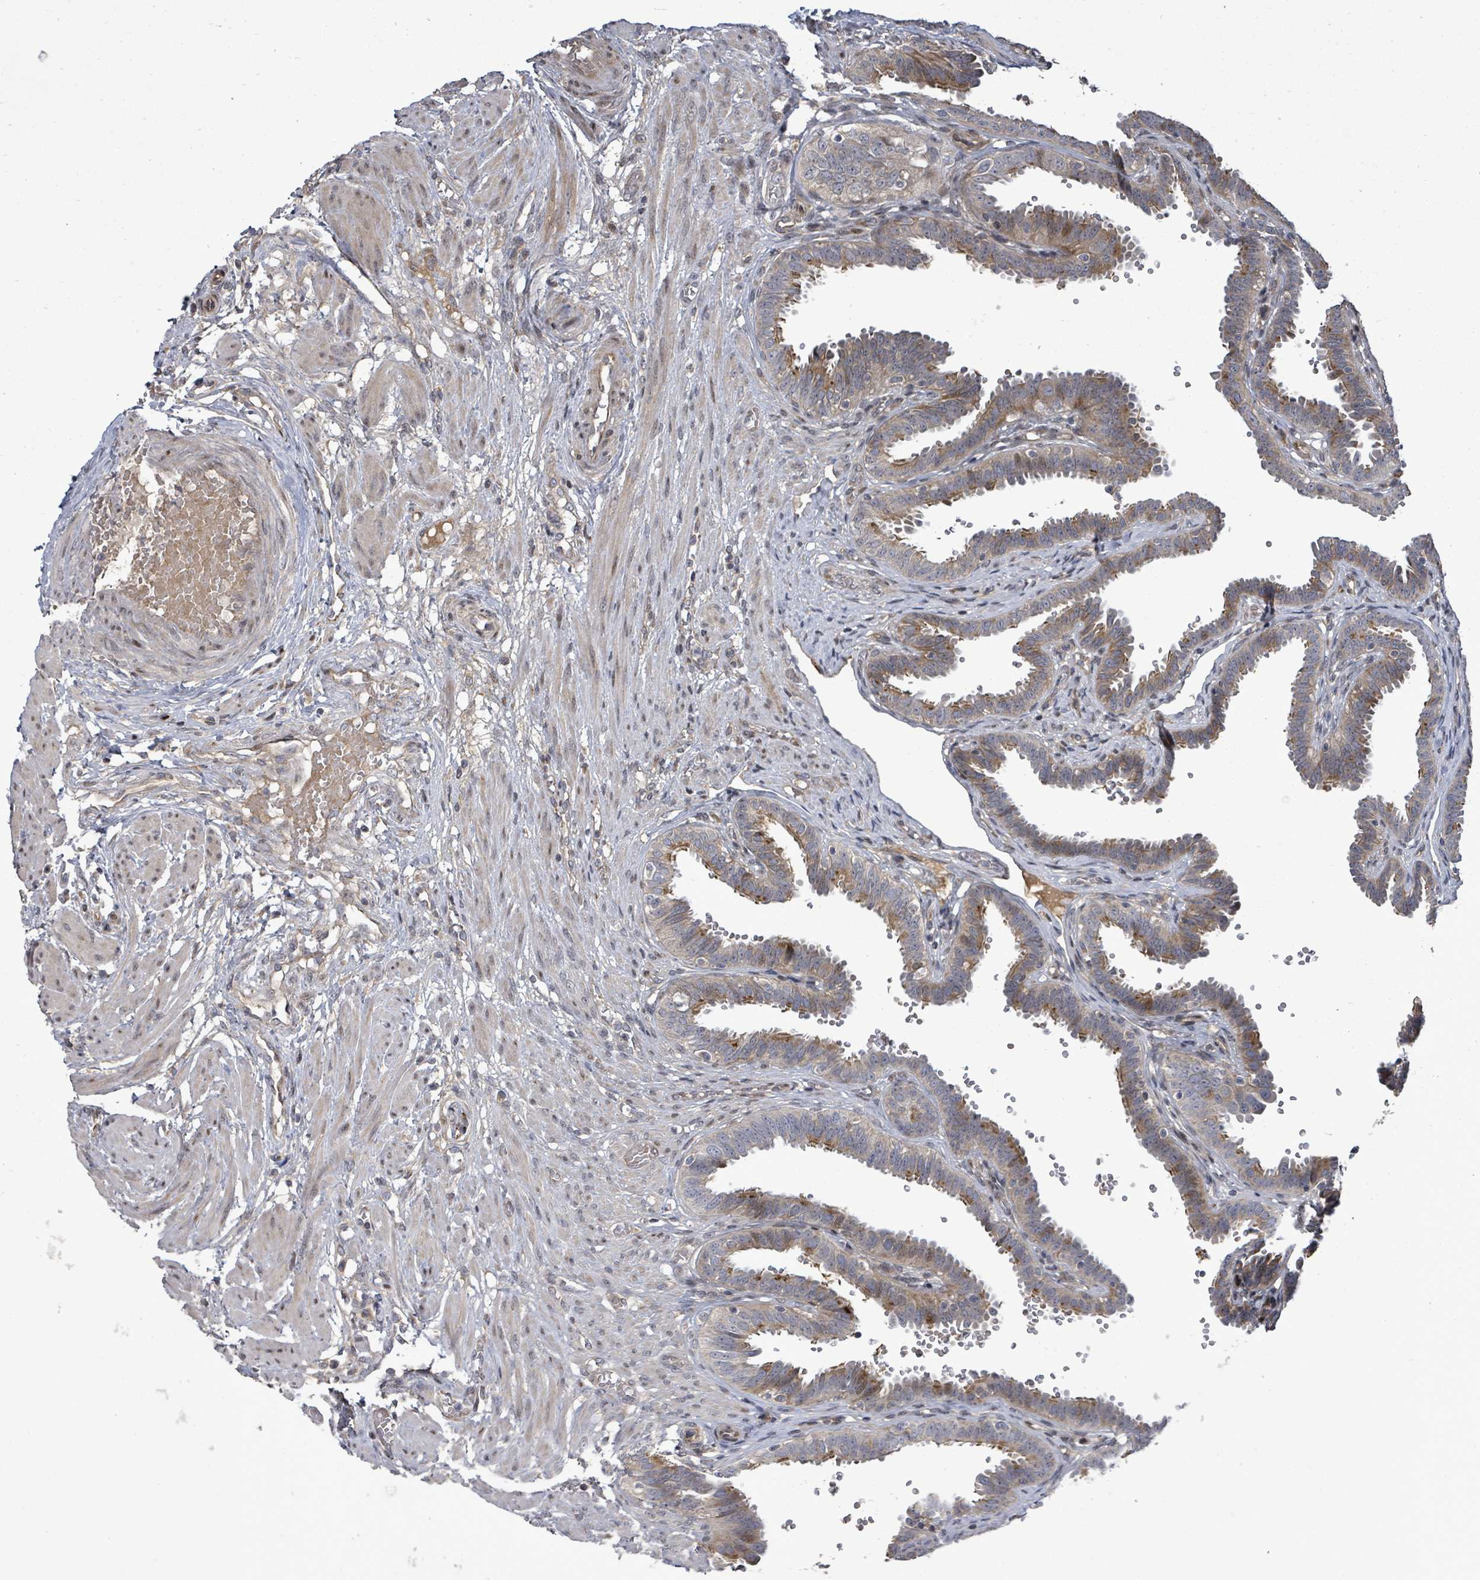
{"staining": {"intensity": "weak", "quantity": "25%-75%", "location": "cytoplasmic/membranous"}, "tissue": "fallopian tube", "cell_type": "Glandular cells", "image_type": "normal", "snomed": [{"axis": "morphology", "description": "Normal tissue, NOS"}, {"axis": "topography", "description": "Fallopian tube"}], "caption": "Weak cytoplasmic/membranous staining is identified in approximately 25%-75% of glandular cells in benign fallopian tube.", "gene": "KRTAP27", "patient": {"sex": "female", "age": 37}}